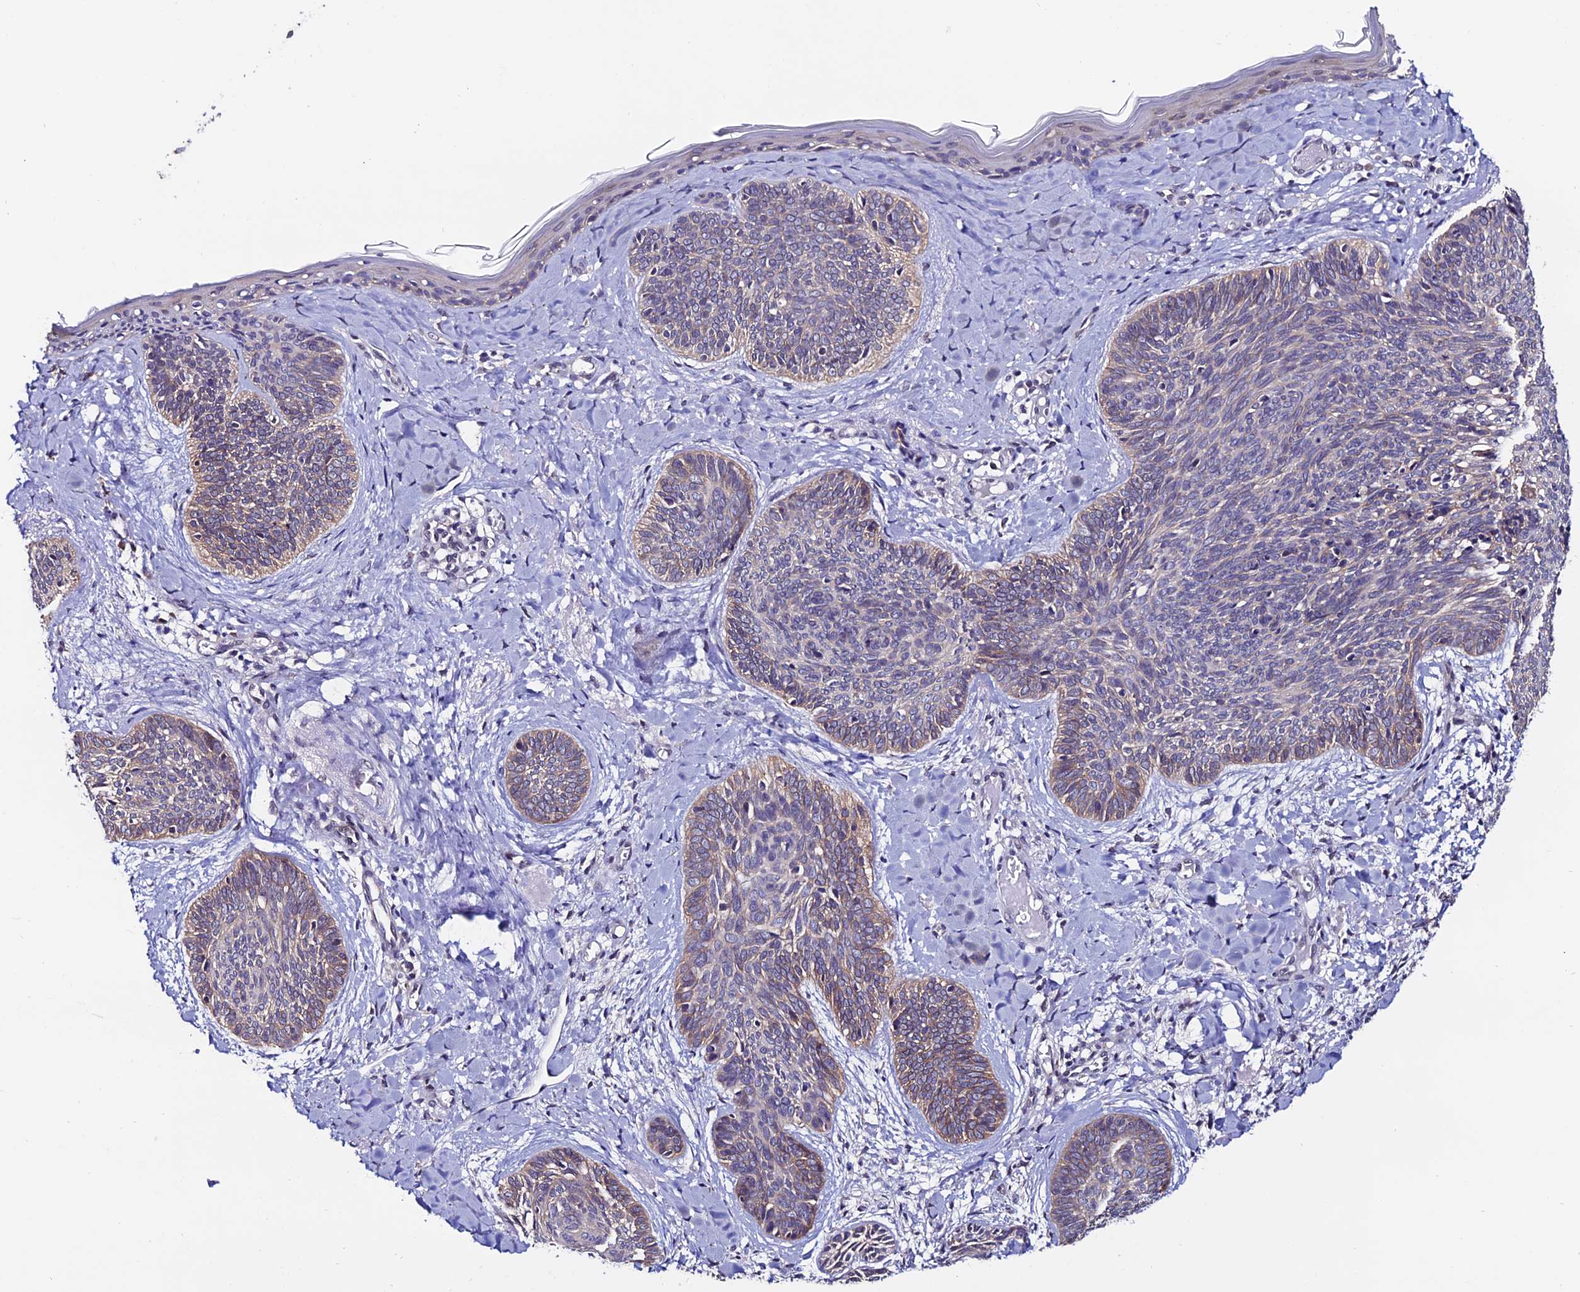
{"staining": {"intensity": "weak", "quantity": "<25%", "location": "cytoplasmic/membranous"}, "tissue": "skin cancer", "cell_type": "Tumor cells", "image_type": "cancer", "snomed": [{"axis": "morphology", "description": "Basal cell carcinoma"}, {"axis": "topography", "description": "Skin"}], "caption": "Immunohistochemistry (IHC) of human basal cell carcinoma (skin) displays no positivity in tumor cells.", "gene": "FZD8", "patient": {"sex": "female", "age": 81}}